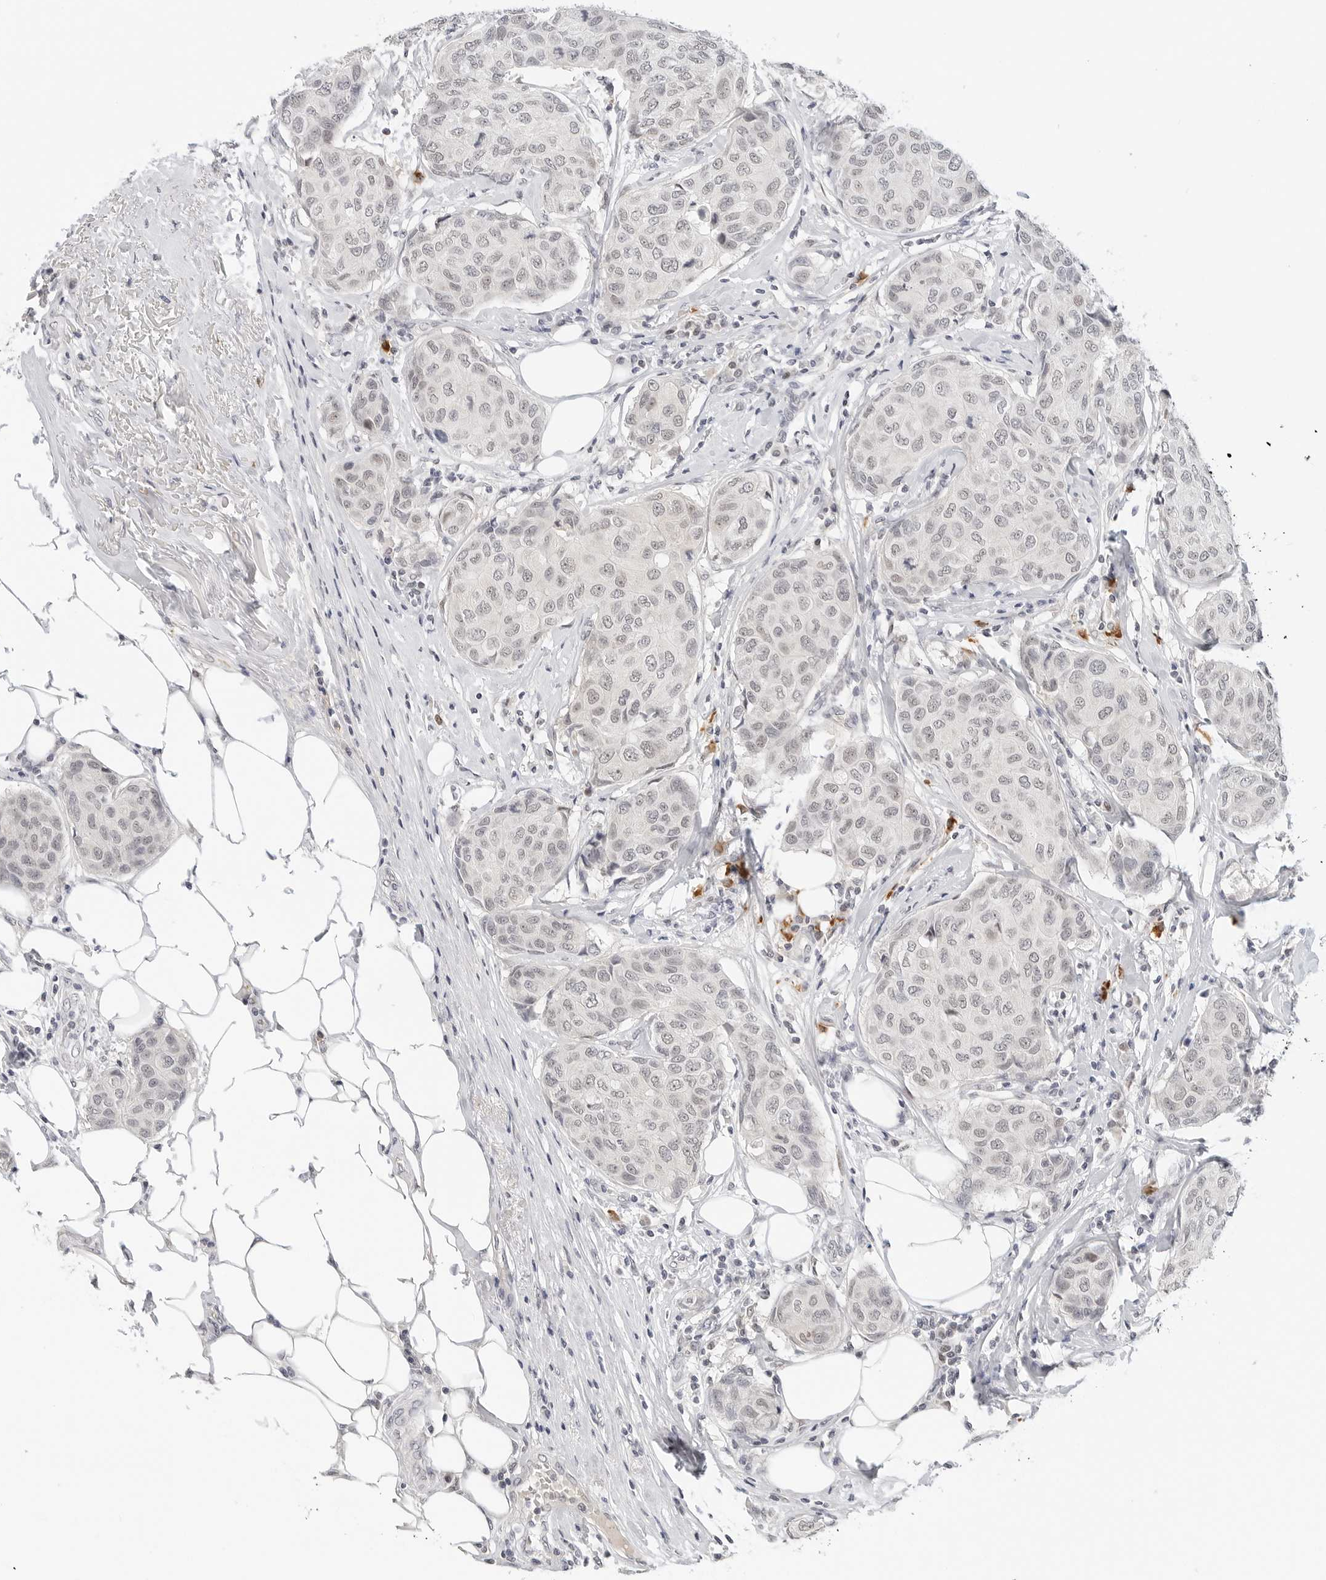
{"staining": {"intensity": "weak", "quantity": "25%-75%", "location": "nuclear"}, "tissue": "breast cancer", "cell_type": "Tumor cells", "image_type": "cancer", "snomed": [{"axis": "morphology", "description": "Duct carcinoma"}, {"axis": "topography", "description": "Breast"}], "caption": "Breast cancer was stained to show a protein in brown. There is low levels of weak nuclear expression in approximately 25%-75% of tumor cells.", "gene": "TSEN2", "patient": {"sex": "female", "age": 80}}